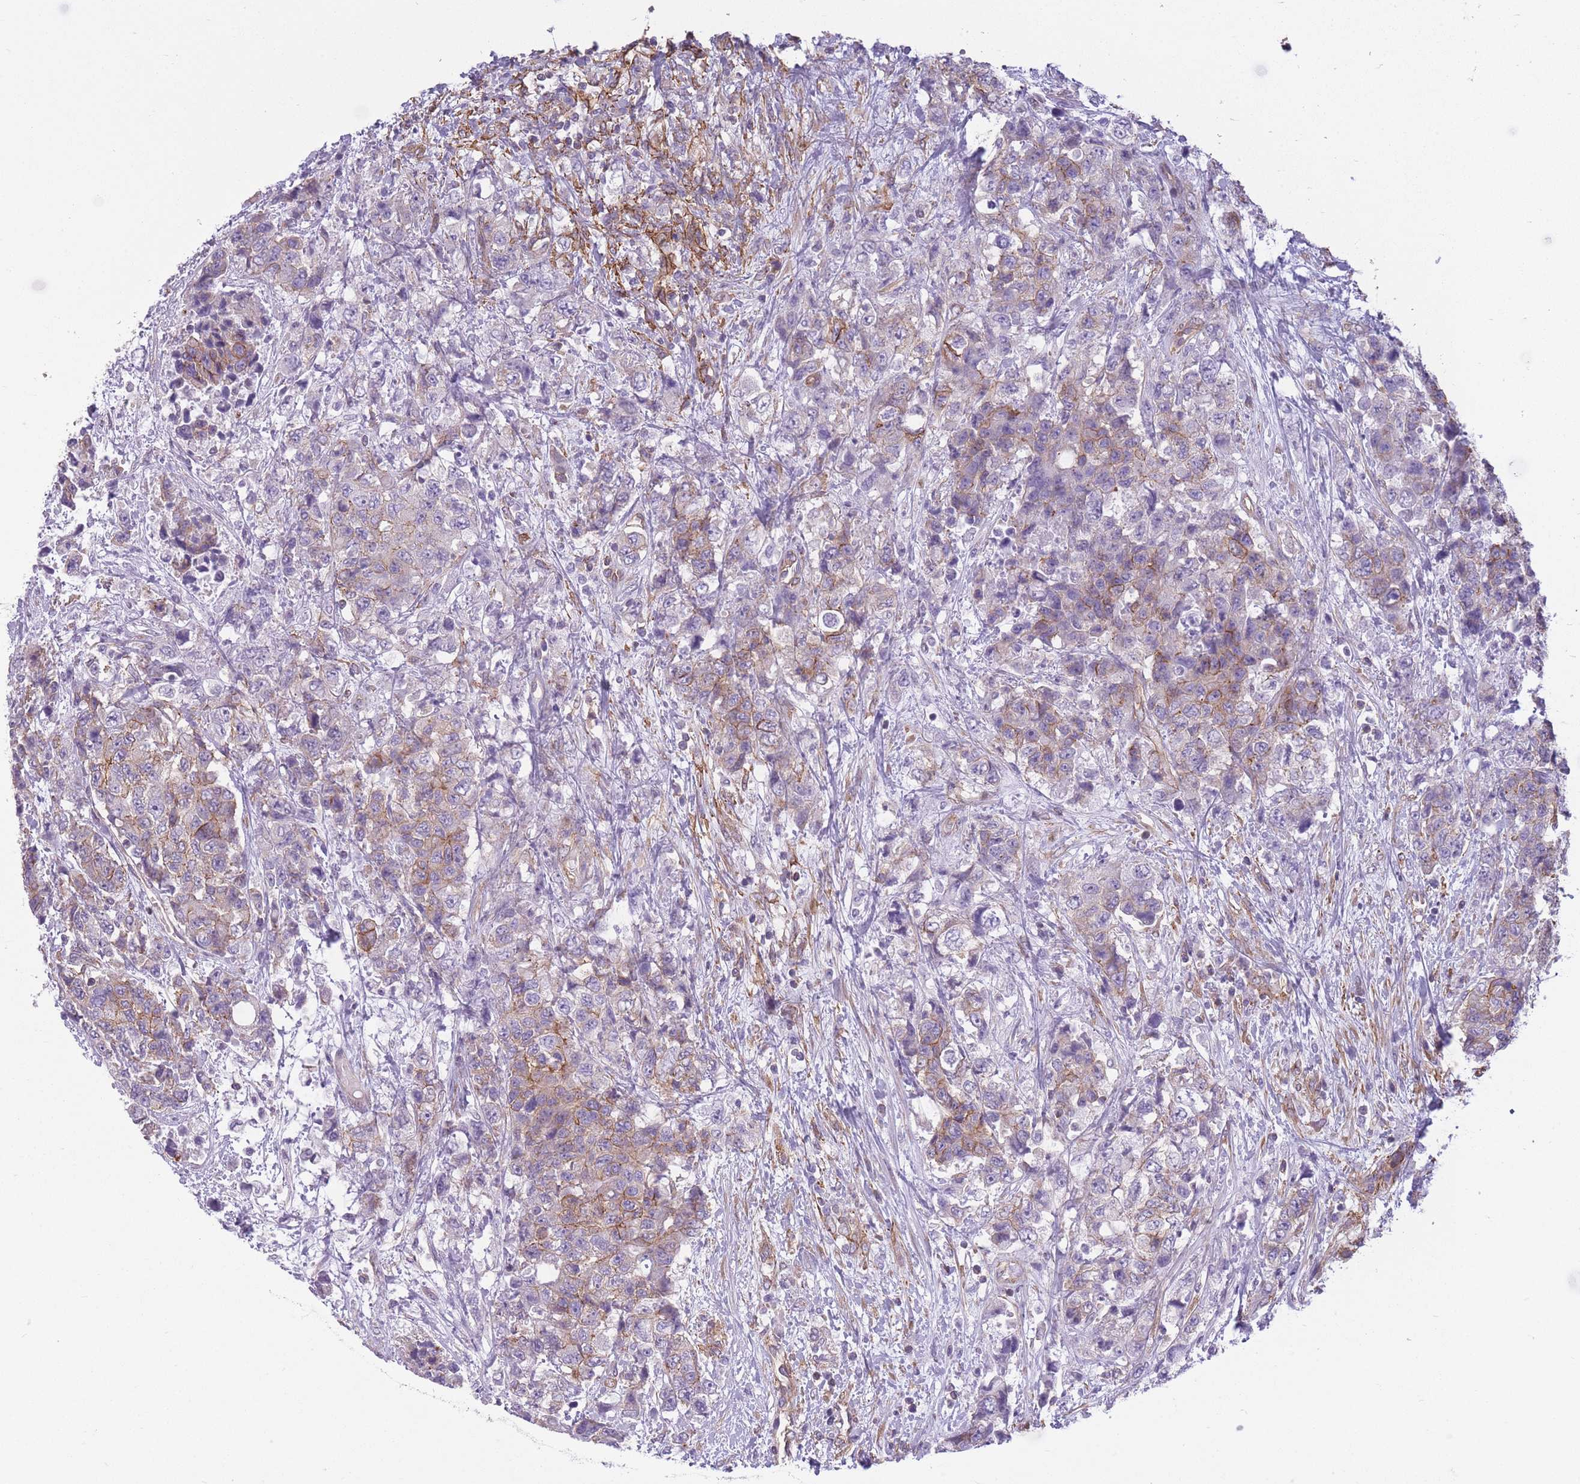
{"staining": {"intensity": "moderate", "quantity": "<25%", "location": "cytoplasmic/membranous"}, "tissue": "urothelial cancer", "cell_type": "Tumor cells", "image_type": "cancer", "snomed": [{"axis": "morphology", "description": "Urothelial carcinoma, High grade"}, {"axis": "topography", "description": "Urinary bladder"}], "caption": "Human urothelial carcinoma (high-grade) stained with a brown dye exhibits moderate cytoplasmic/membranous positive staining in about <25% of tumor cells.", "gene": "ADD1", "patient": {"sex": "female", "age": 78}}